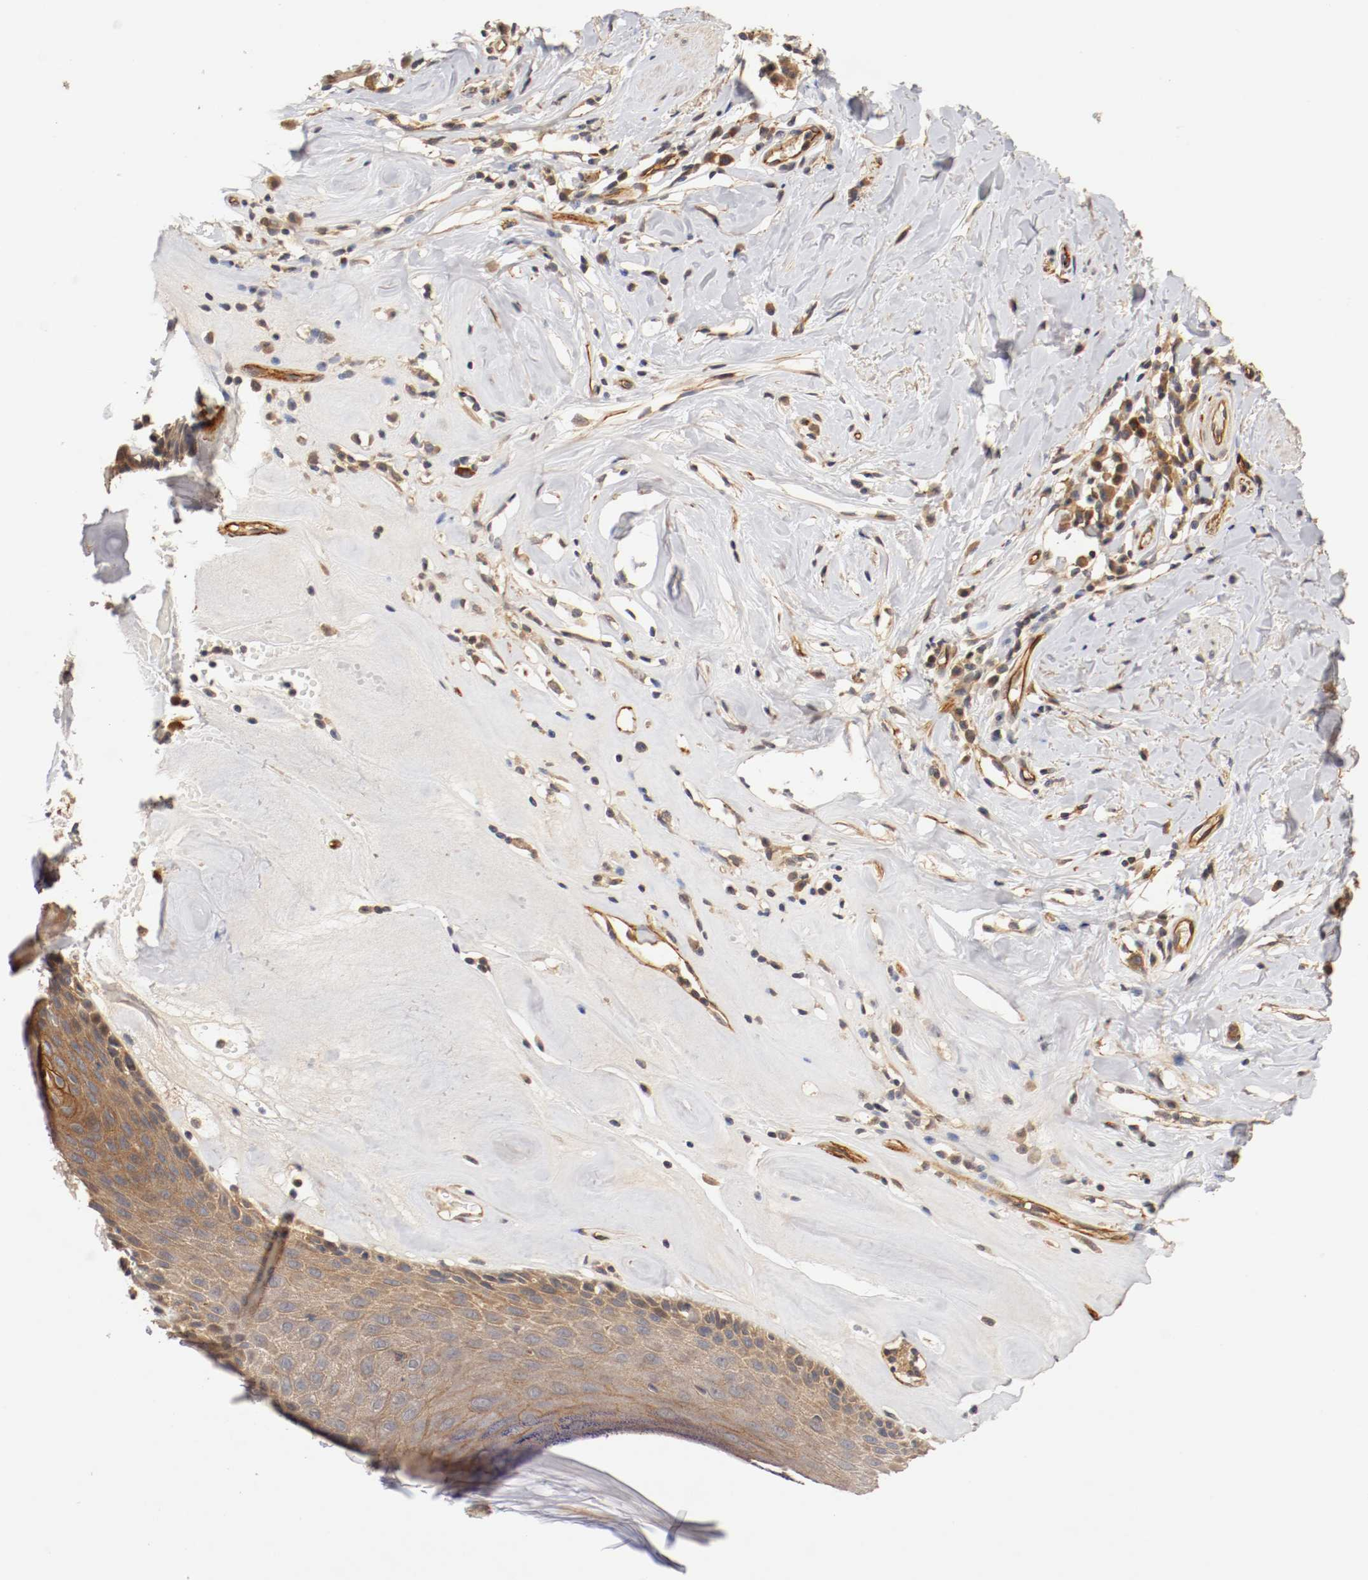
{"staining": {"intensity": "weak", "quantity": ">75%", "location": "cytoplasmic/membranous"}, "tissue": "skin", "cell_type": "Epidermal cells", "image_type": "normal", "snomed": [{"axis": "morphology", "description": "Normal tissue, NOS"}, {"axis": "morphology", "description": "Inflammation, NOS"}, {"axis": "topography", "description": "Vulva"}], "caption": "Weak cytoplasmic/membranous staining is appreciated in approximately >75% of epidermal cells in normal skin.", "gene": "TYK2", "patient": {"sex": "female", "age": 84}}